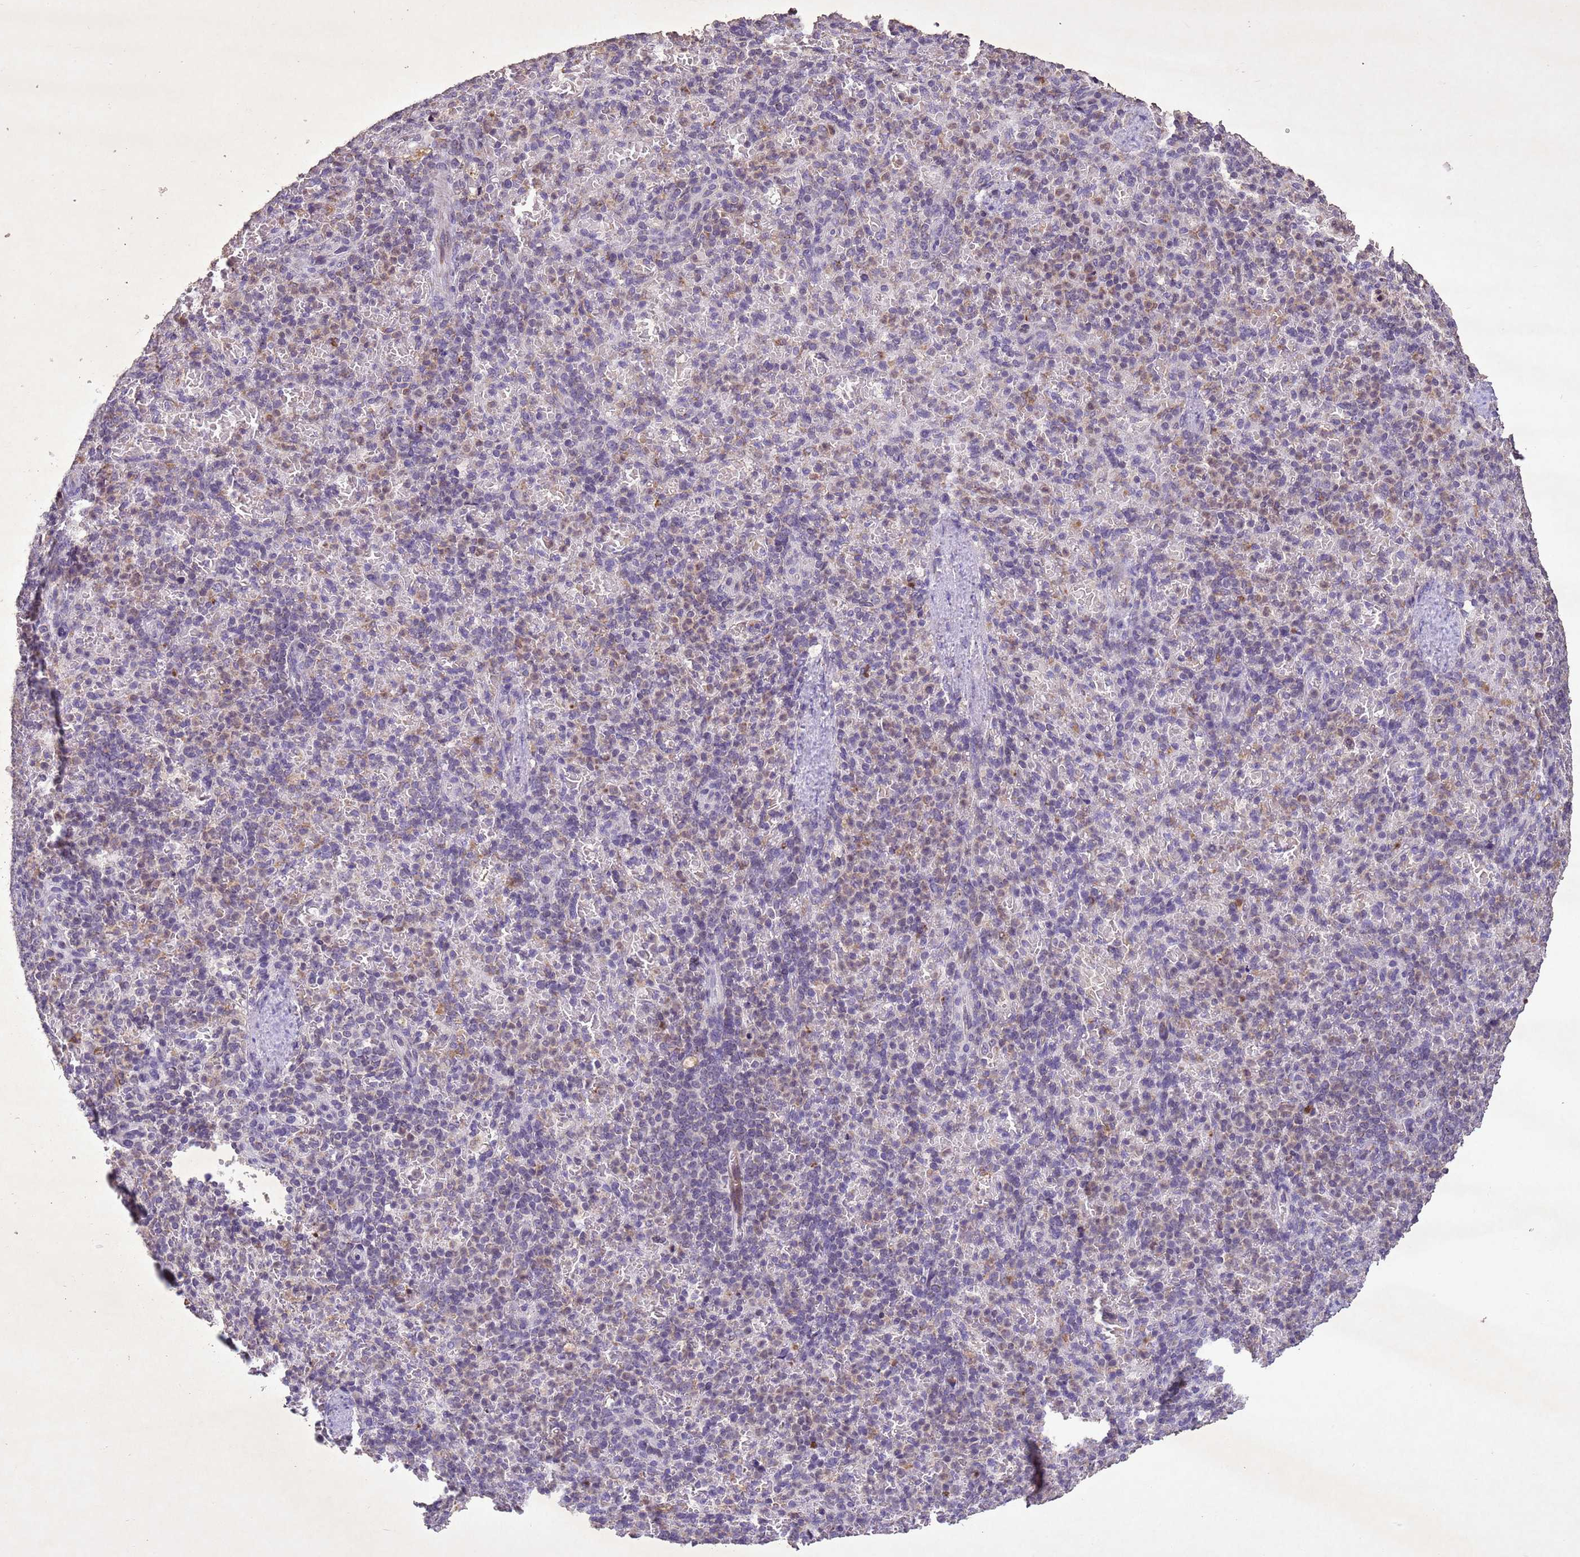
{"staining": {"intensity": "weak", "quantity": "<25%", "location": "cytoplasmic/membranous"}, "tissue": "spleen", "cell_type": "Cells in red pulp", "image_type": "normal", "snomed": [{"axis": "morphology", "description": "Normal tissue, NOS"}, {"axis": "topography", "description": "Spleen"}], "caption": "Immunohistochemistry of benign spleen reveals no positivity in cells in red pulp. The staining was performed using DAB to visualize the protein expression in brown, while the nuclei were stained in blue with hematoxylin (Magnification: 20x).", "gene": "NLRP11", "patient": {"sex": "female", "age": 74}}